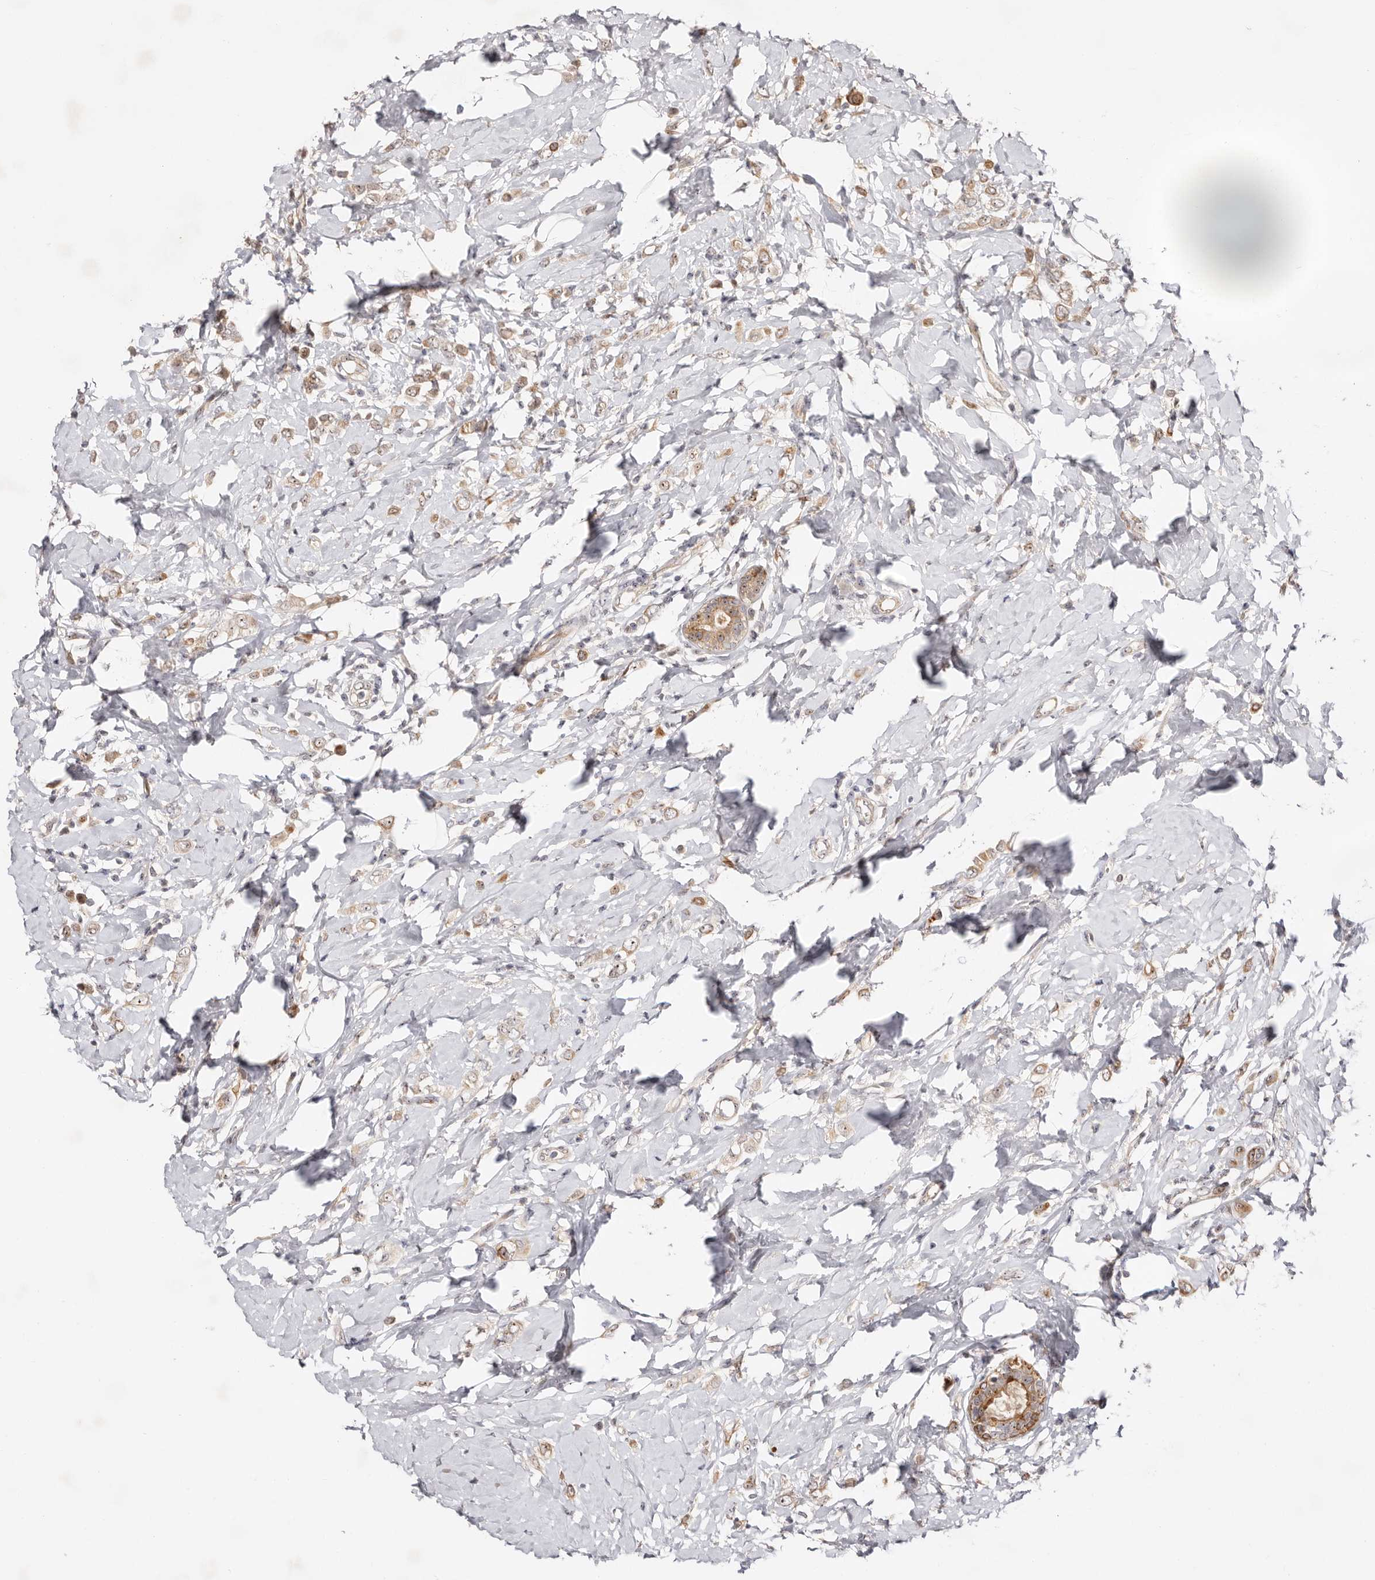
{"staining": {"intensity": "moderate", "quantity": ">75%", "location": "cytoplasmic/membranous"}, "tissue": "breast cancer", "cell_type": "Tumor cells", "image_type": "cancer", "snomed": [{"axis": "morphology", "description": "Lobular carcinoma"}, {"axis": "topography", "description": "Breast"}], "caption": "Moderate cytoplasmic/membranous protein staining is identified in approximately >75% of tumor cells in breast lobular carcinoma.", "gene": "ODF2L", "patient": {"sex": "female", "age": 47}}